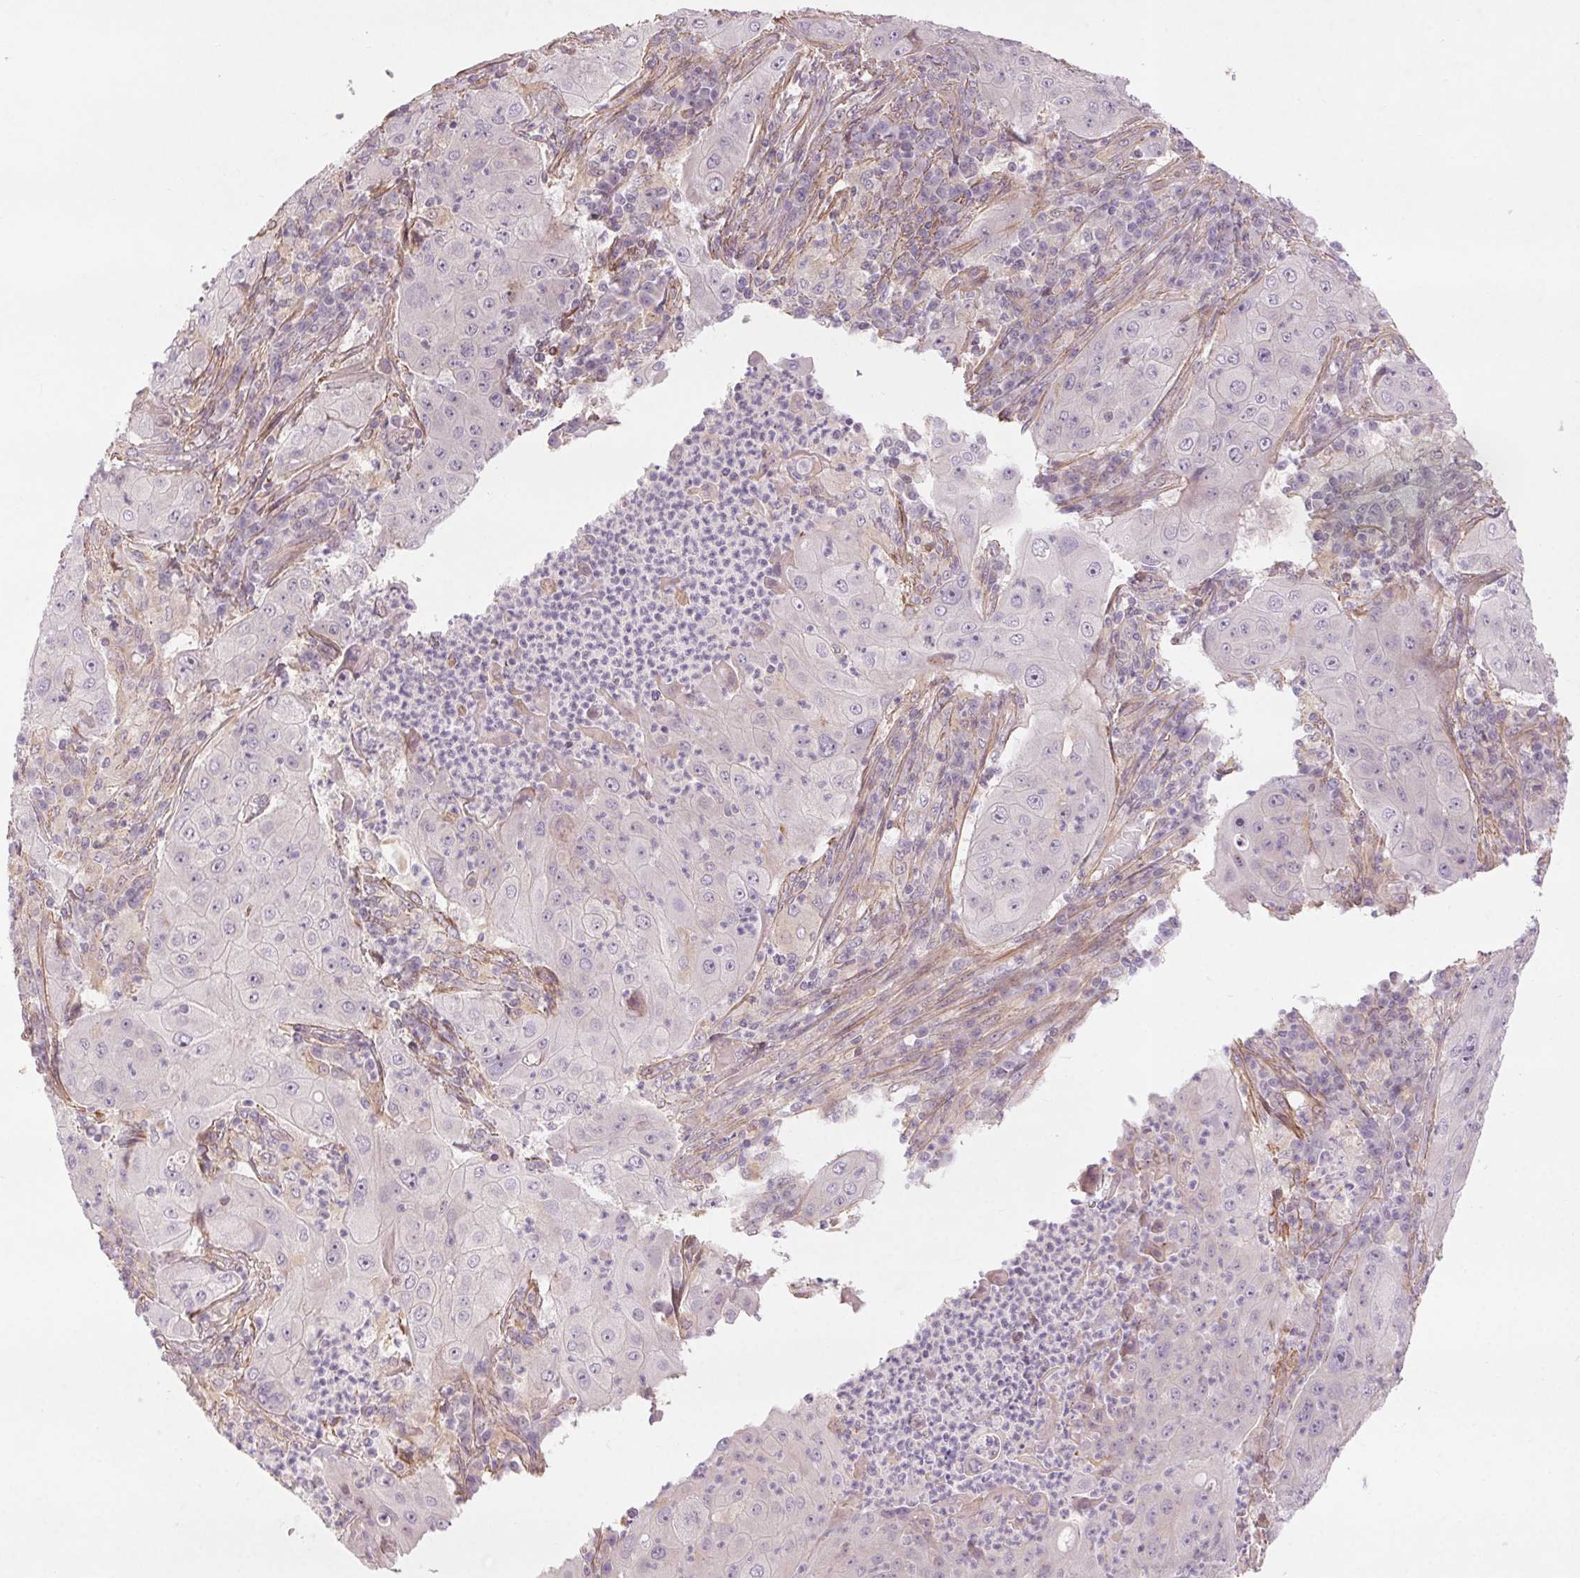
{"staining": {"intensity": "negative", "quantity": "none", "location": "none"}, "tissue": "lung cancer", "cell_type": "Tumor cells", "image_type": "cancer", "snomed": [{"axis": "morphology", "description": "Squamous cell carcinoma, NOS"}, {"axis": "topography", "description": "Lung"}], "caption": "A histopathology image of human squamous cell carcinoma (lung) is negative for staining in tumor cells.", "gene": "CCSER1", "patient": {"sex": "female", "age": 59}}